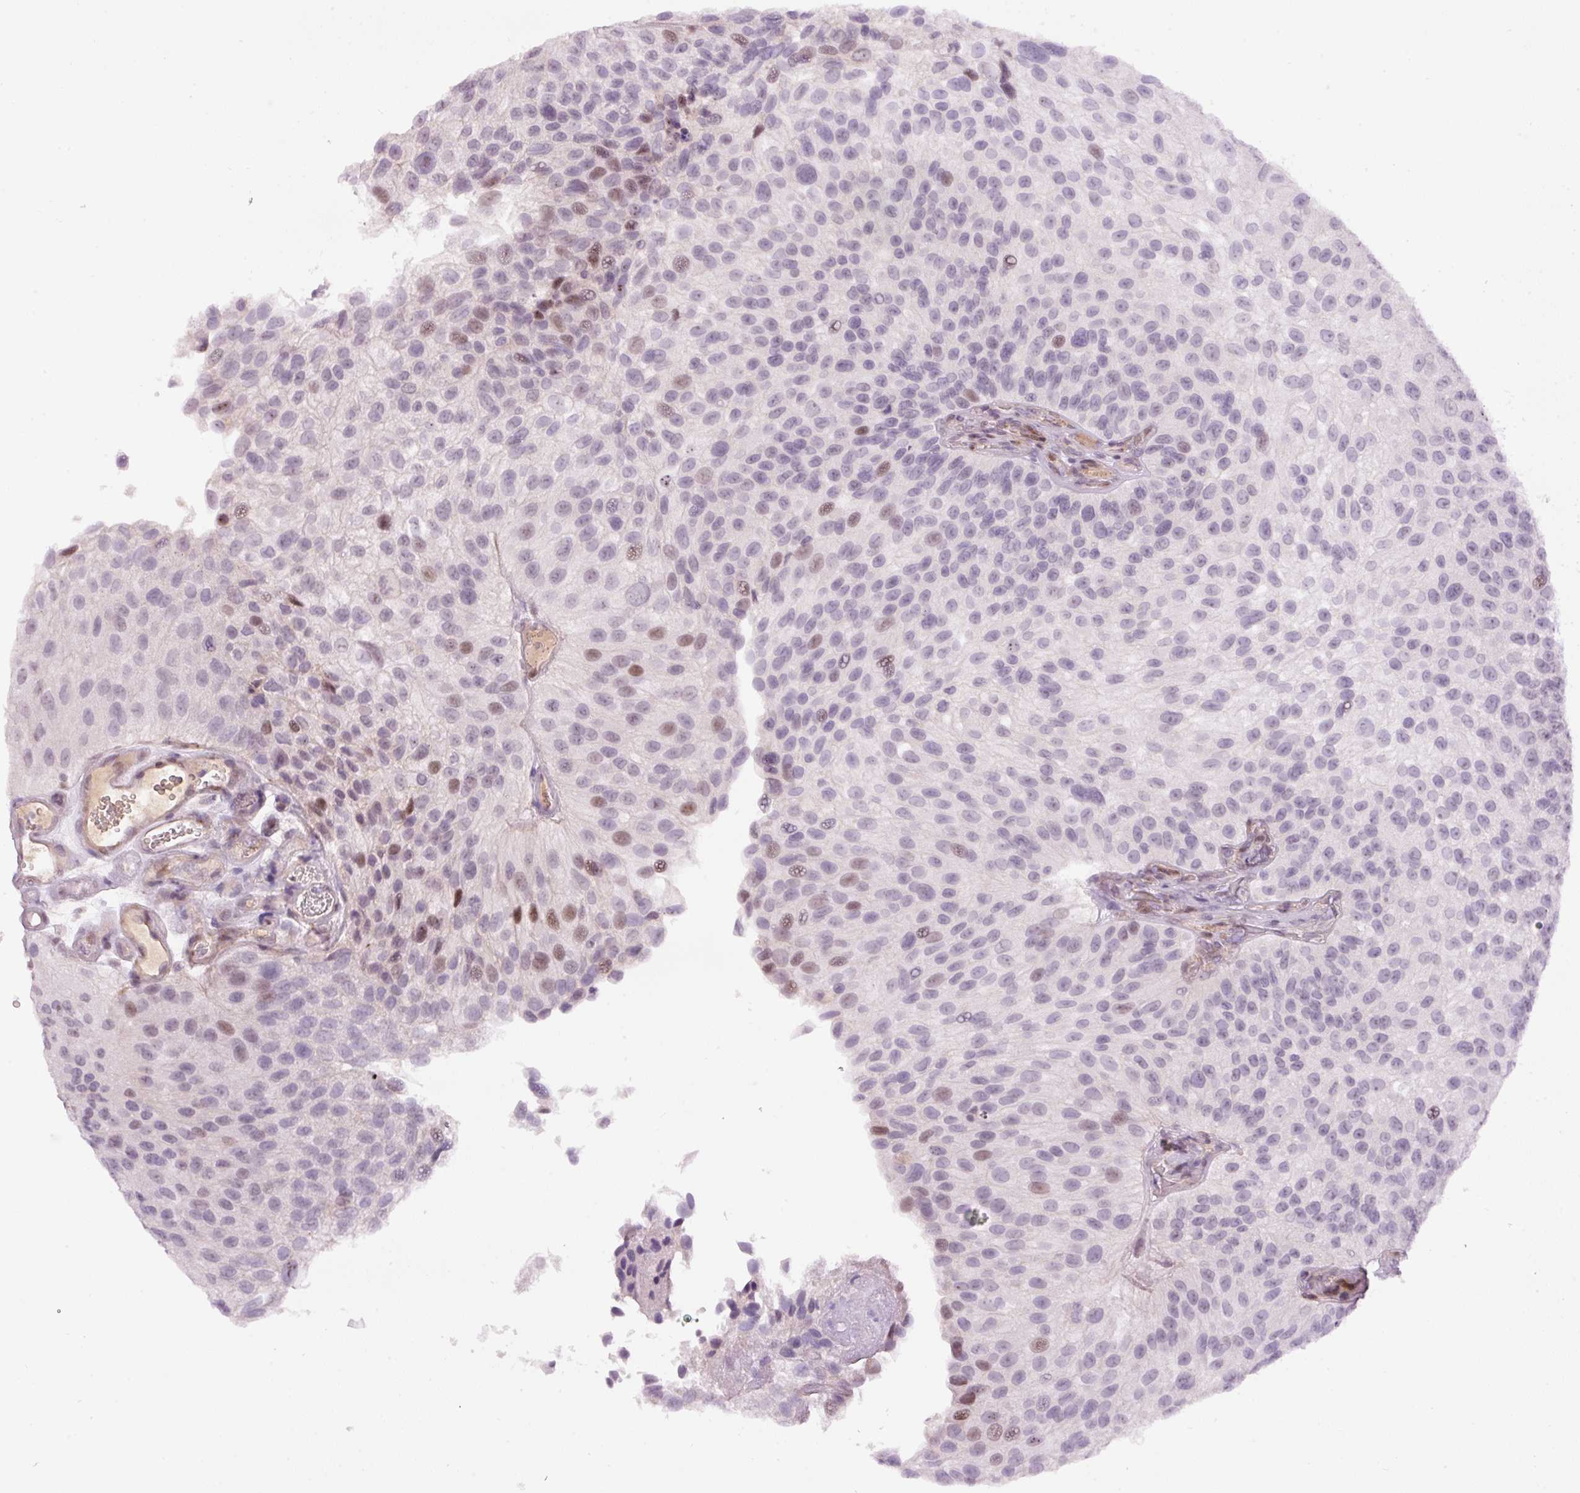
{"staining": {"intensity": "moderate", "quantity": "<25%", "location": "nuclear"}, "tissue": "urothelial cancer", "cell_type": "Tumor cells", "image_type": "cancer", "snomed": [{"axis": "morphology", "description": "Urothelial carcinoma, NOS"}, {"axis": "topography", "description": "Urinary bladder"}], "caption": "Urothelial cancer stained with DAB (3,3'-diaminobenzidine) immunohistochemistry displays low levels of moderate nuclear positivity in about <25% of tumor cells. (DAB (3,3'-diaminobenzidine) = brown stain, brightfield microscopy at high magnification).", "gene": "HNF1A", "patient": {"sex": "male", "age": 87}}